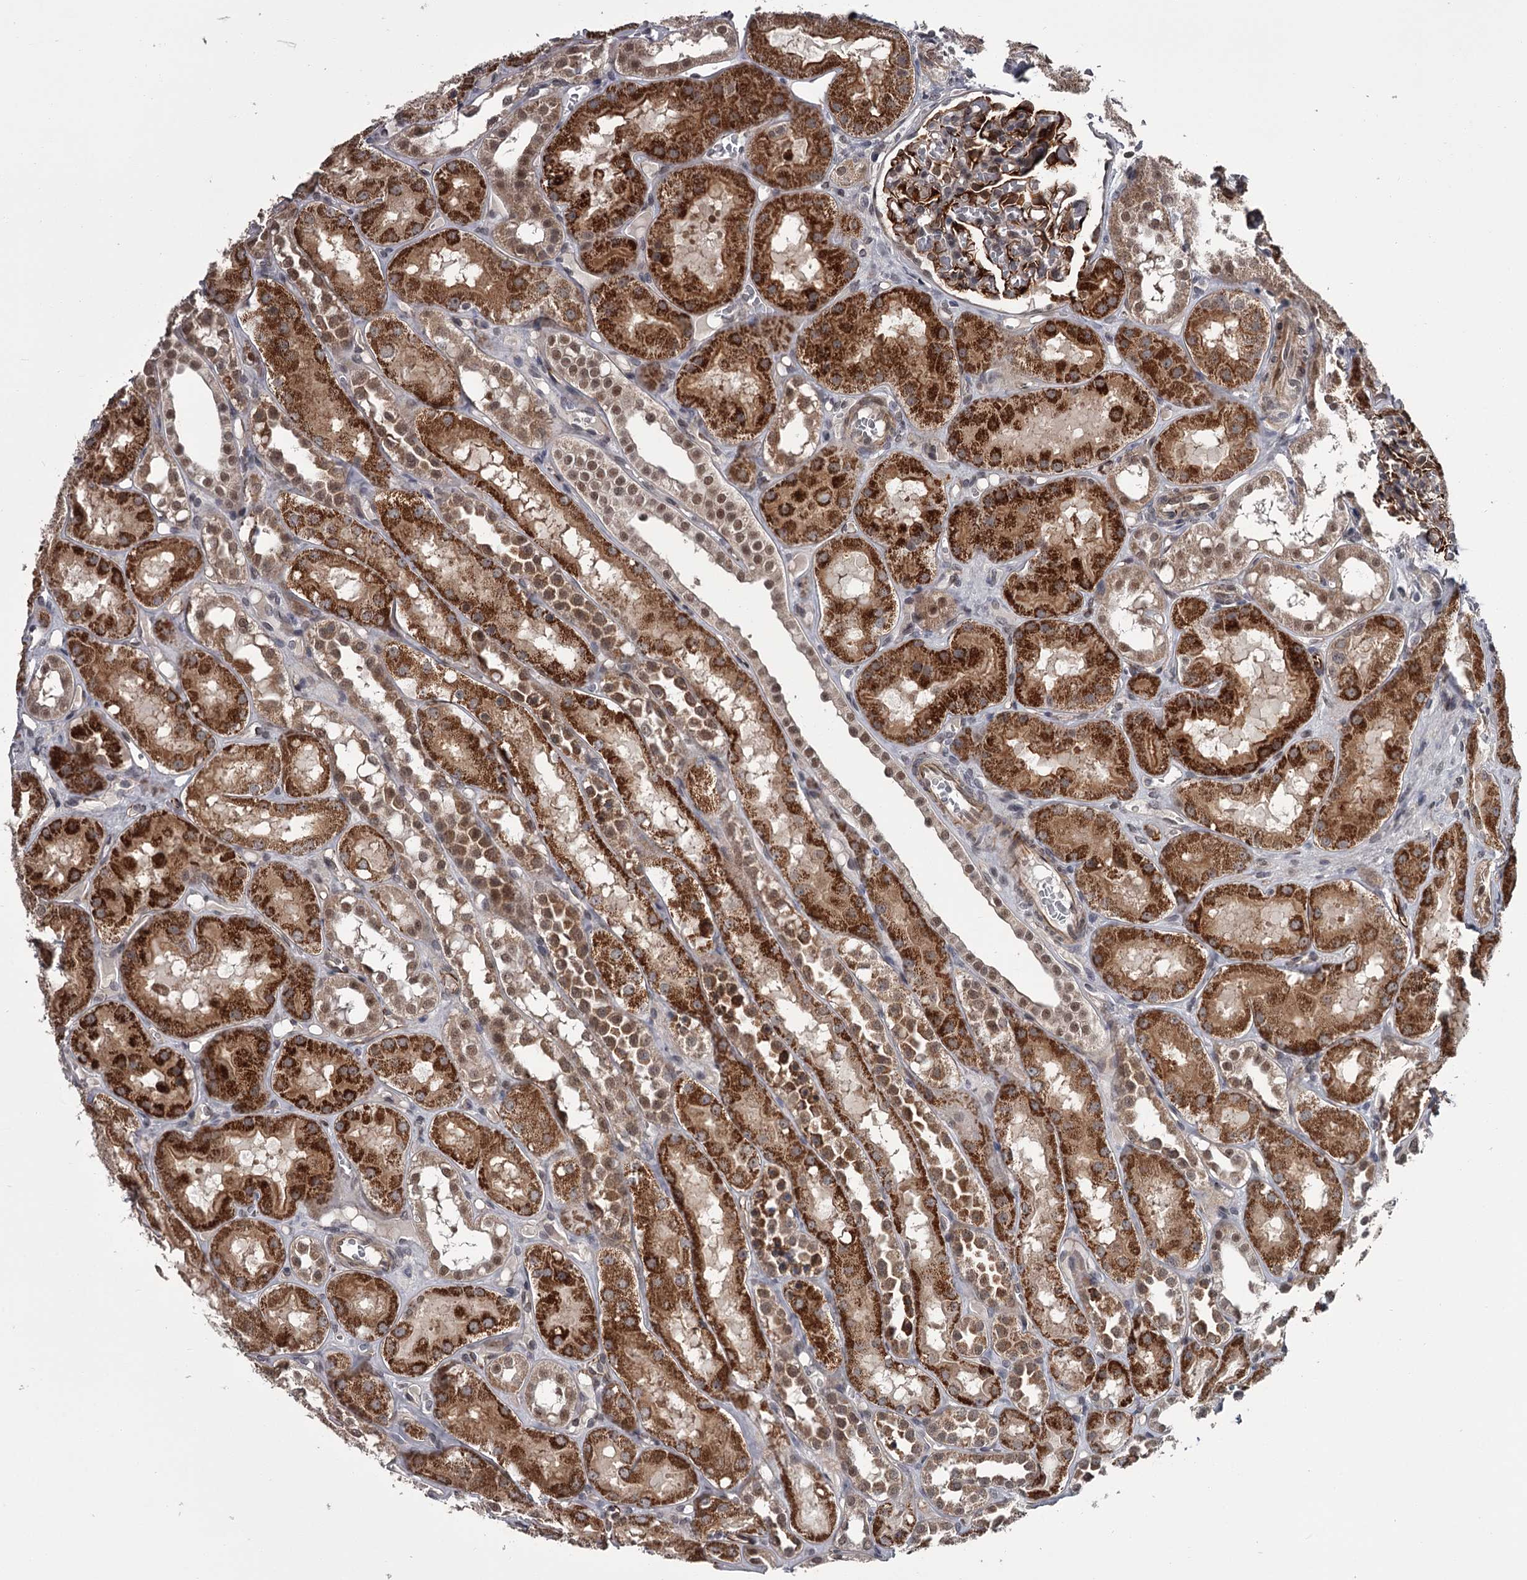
{"staining": {"intensity": "strong", "quantity": "25%-75%", "location": "cytoplasmic/membranous"}, "tissue": "kidney", "cell_type": "Cells in glomeruli", "image_type": "normal", "snomed": [{"axis": "morphology", "description": "Normal tissue, NOS"}, {"axis": "topography", "description": "Kidney"}], "caption": "Human kidney stained with a brown dye shows strong cytoplasmic/membranous positive expression in approximately 25%-75% of cells in glomeruli.", "gene": "PRPF40B", "patient": {"sex": "male", "age": 16}}